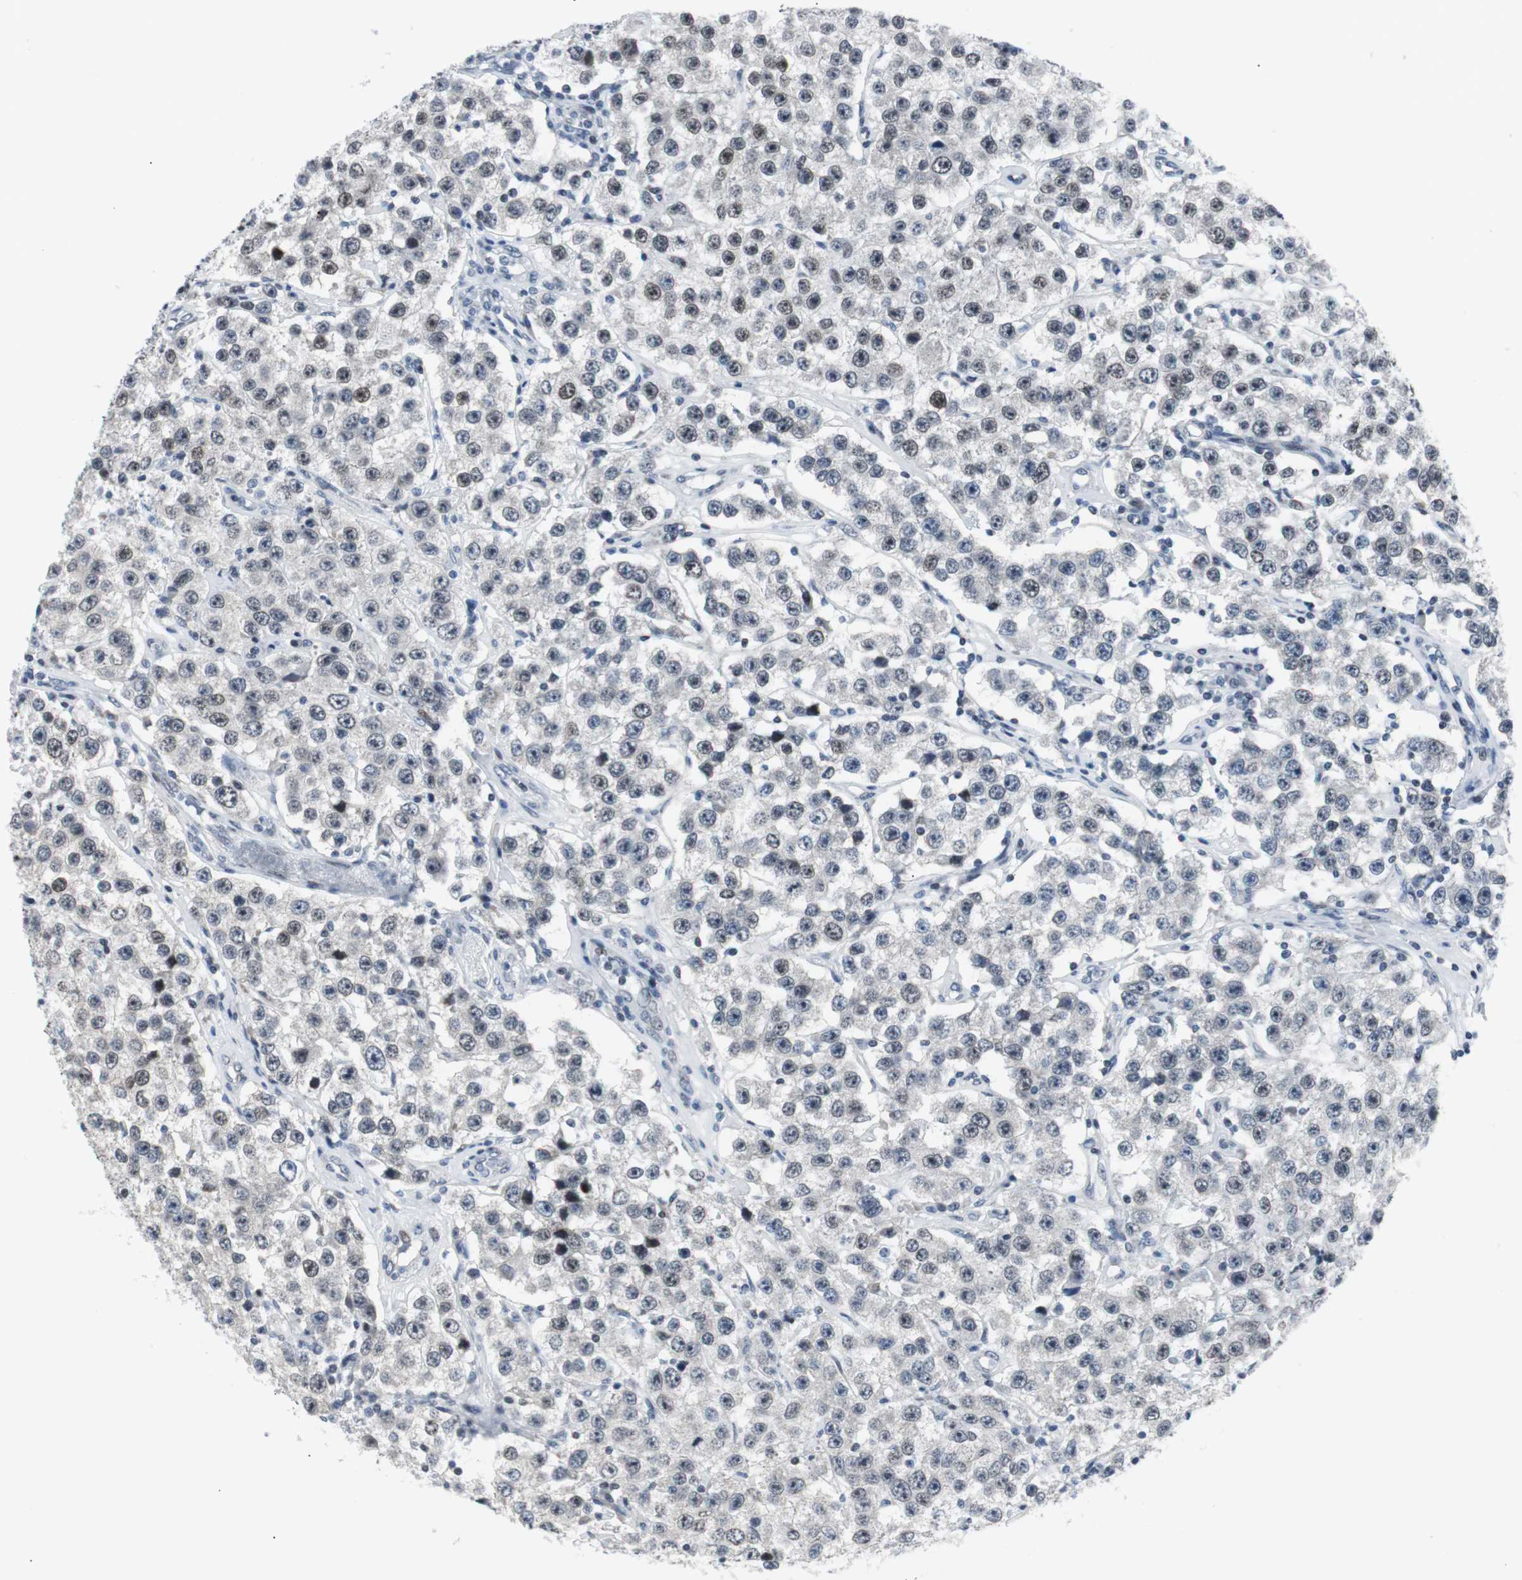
{"staining": {"intensity": "weak", "quantity": "25%-75%", "location": "nuclear"}, "tissue": "testis cancer", "cell_type": "Tumor cells", "image_type": "cancer", "snomed": [{"axis": "morphology", "description": "Seminoma, NOS"}, {"axis": "topography", "description": "Testis"}], "caption": "The image reveals staining of testis seminoma, revealing weak nuclear protein staining (brown color) within tumor cells.", "gene": "MTA1", "patient": {"sex": "male", "age": 52}}